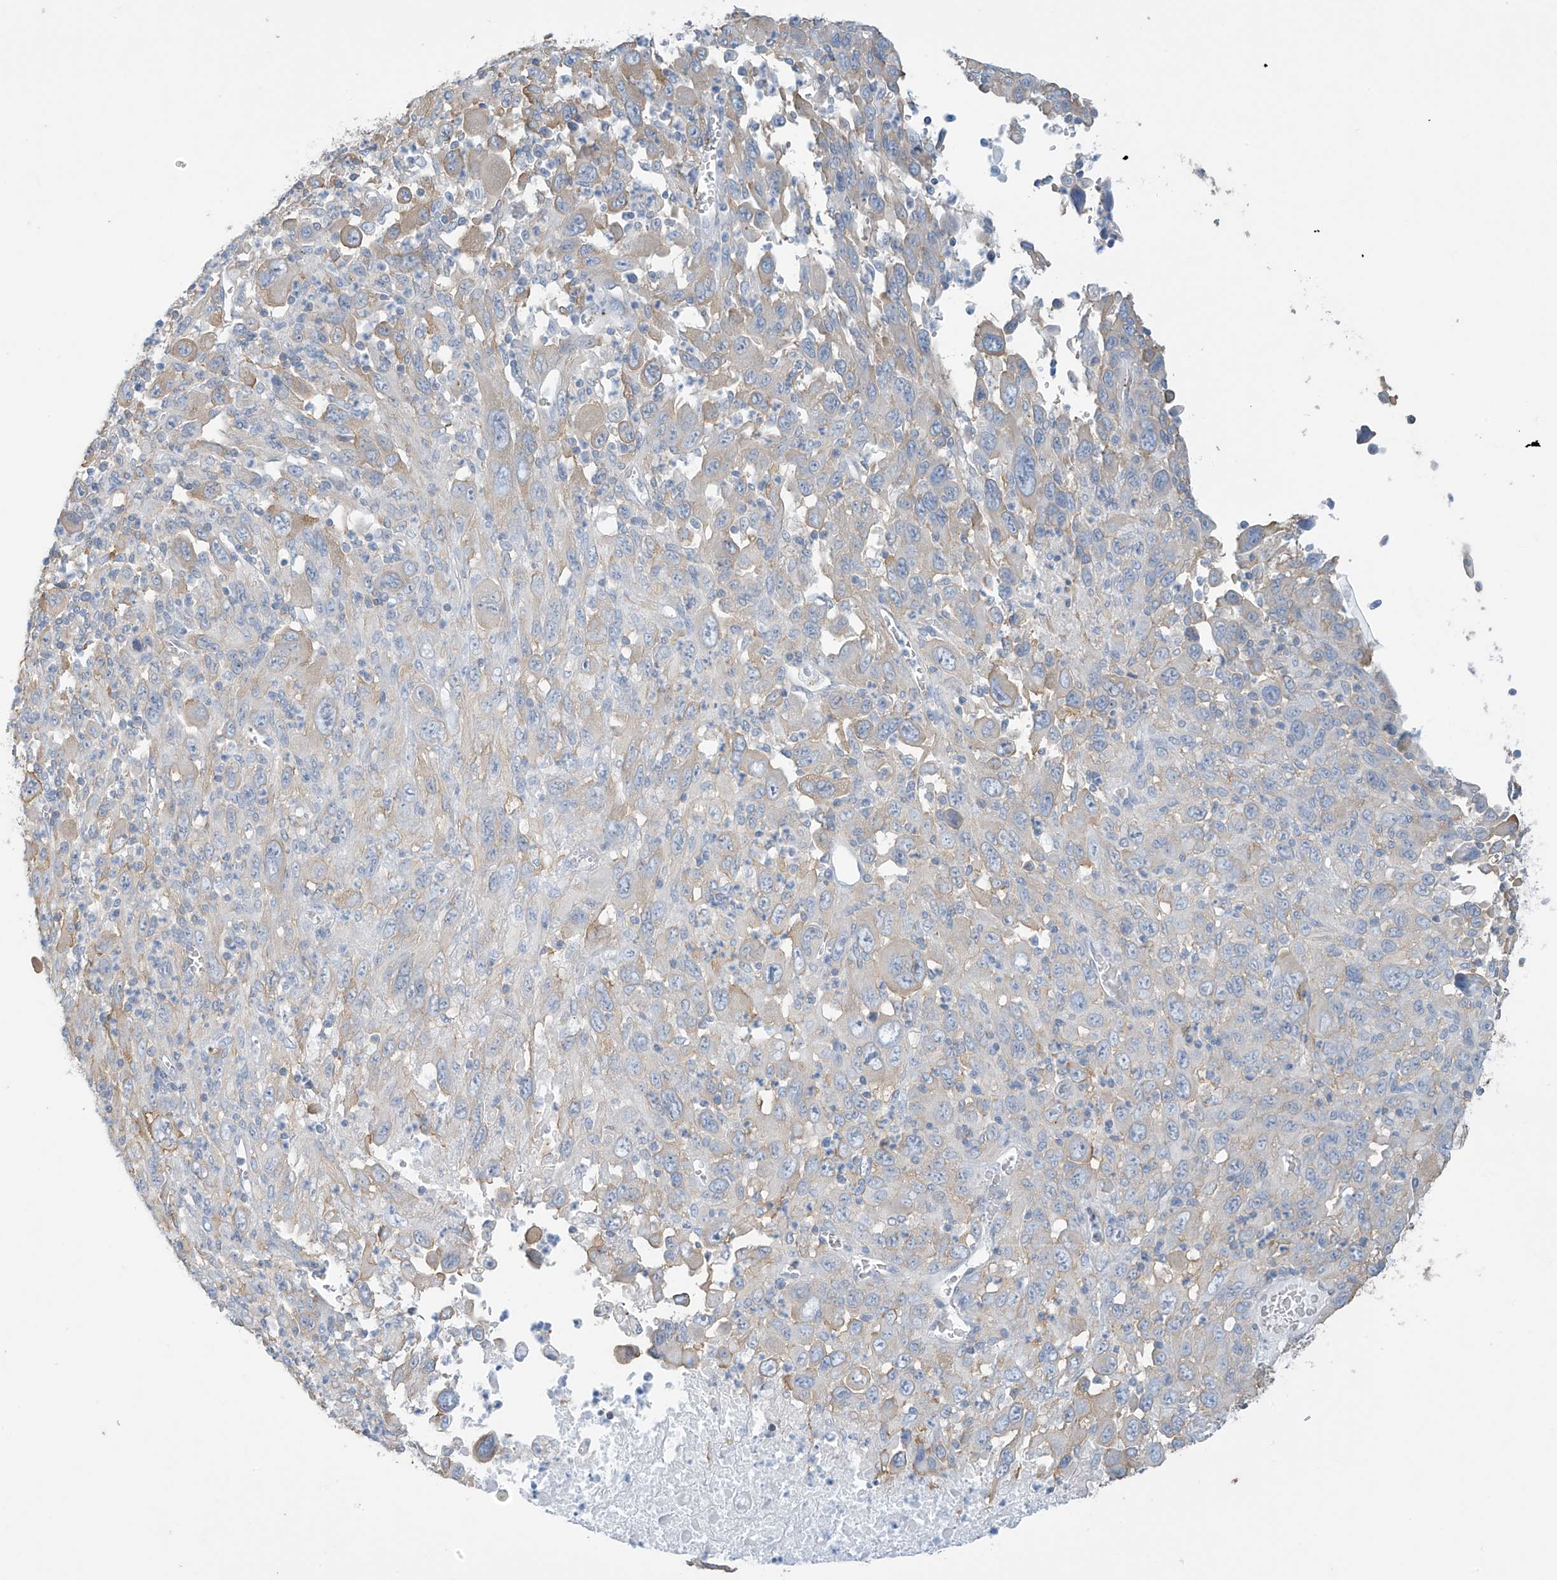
{"staining": {"intensity": "weak", "quantity": "<25%", "location": "cytoplasmic/membranous"}, "tissue": "melanoma", "cell_type": "Tumor cells", "image_type": "cancer", "snomed": [{"axis": "morphology", "description": "Malignant melanoma, Metastatic site"}, {"axis": "topography", "description": "Skin"}], "caption": "IHC image of neoplastic tissue: human malignant melanoma (metastatic site) stained with DAB displays no significant protein expression in tumor cells.", "gene": "ZNF846", "patient": {"sex": "female", "age": 56}}